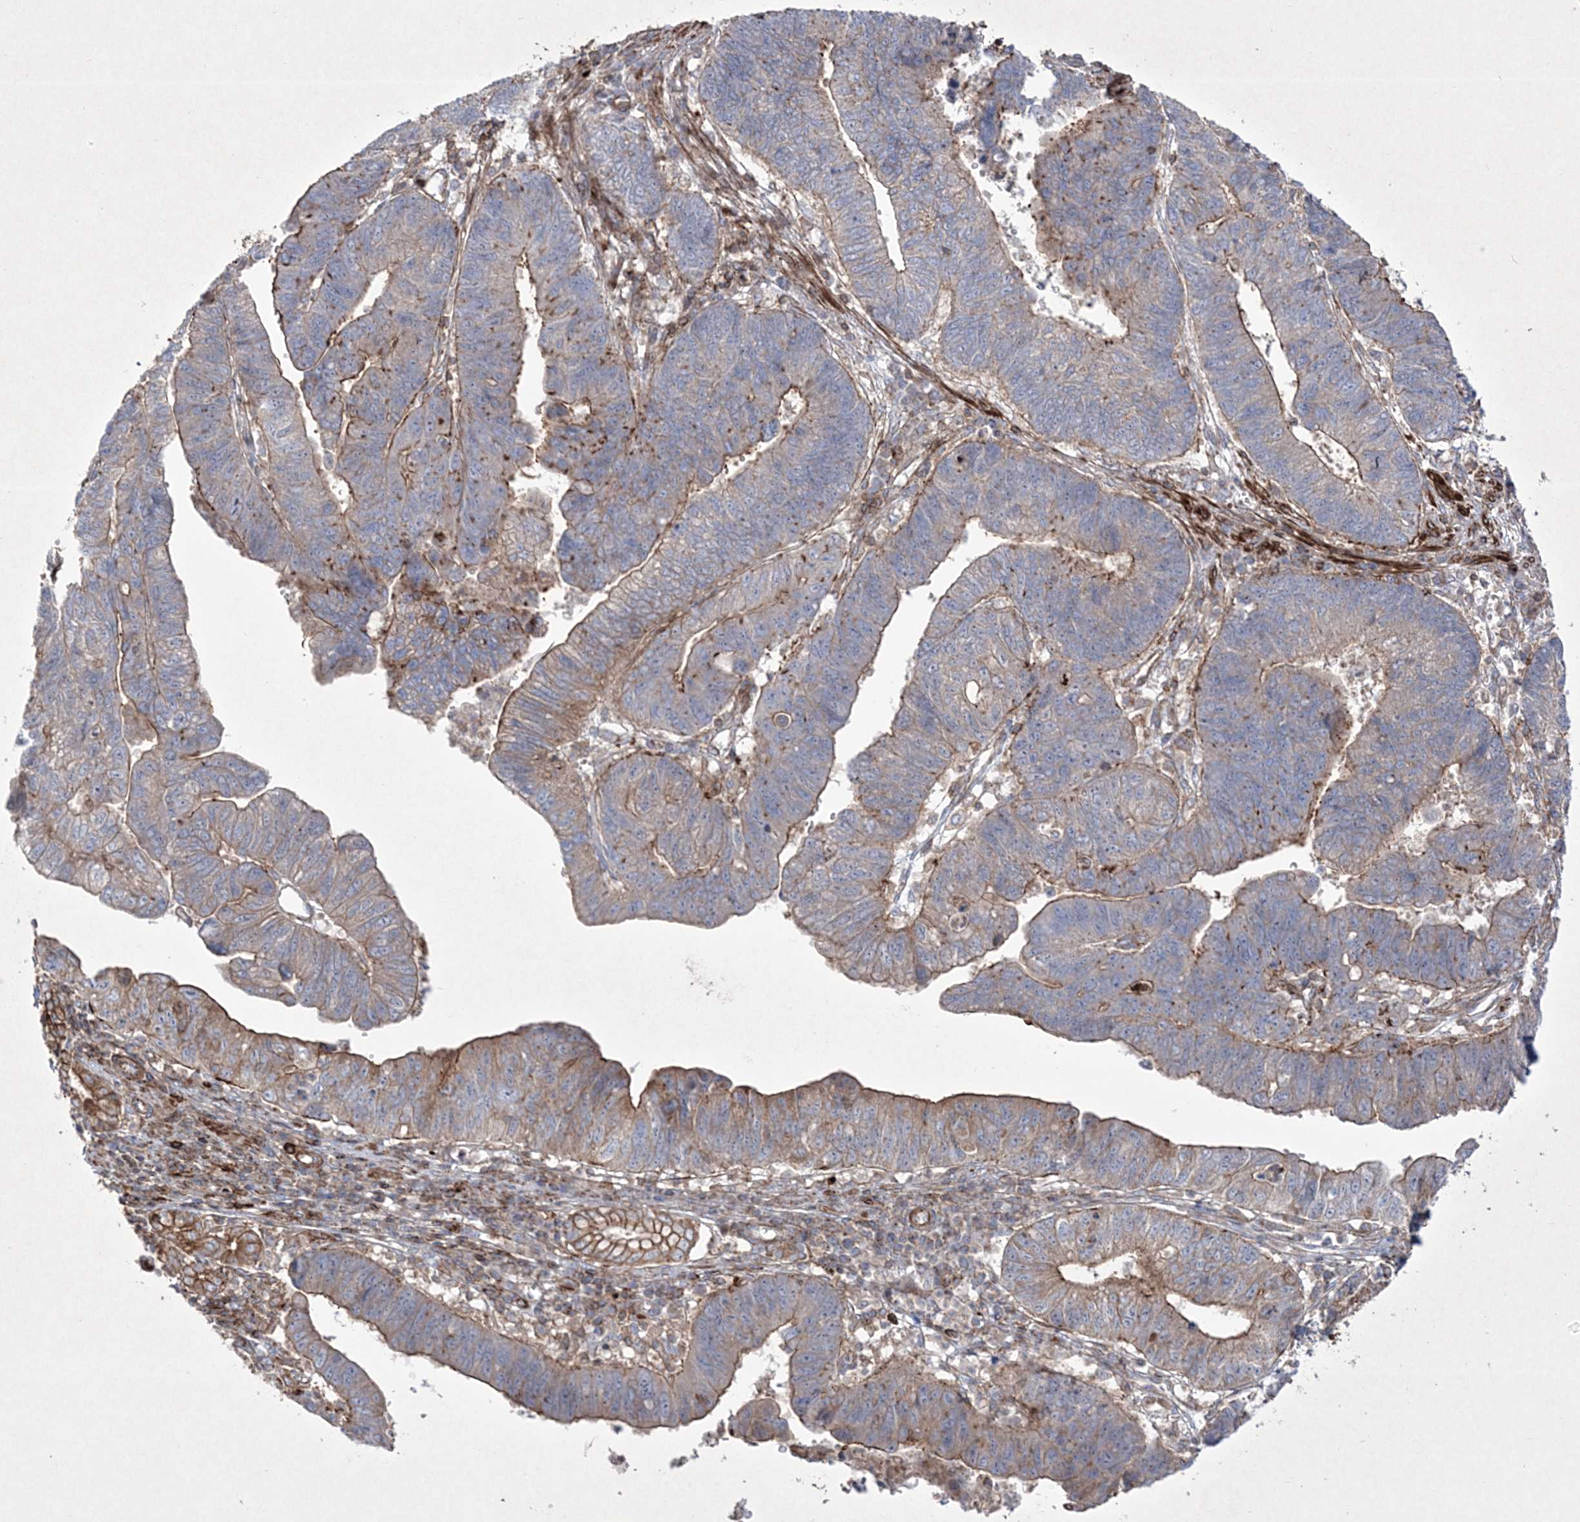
{"staining": {"intensity": "moderate", "quantity": "25%-75%", "location": "cytoplasmic/membranous"}, "tissue": "stomach cancer", "cell_type": "Tumor cells", "image_type": "cancer", "snomed": [{"axis": "morphology", "description": "Adenocarcinoma, NOS"}, {"axis": "topography", "description": "Stomach"}], "caption": "Moderate cytoplasmic/membranous protein expression is appreciated in about 25%-75% of tumor cells in stomach adenocarcinoma.", "gene": "RICTOR", "patient": {"sex": "male", "age": 59}}